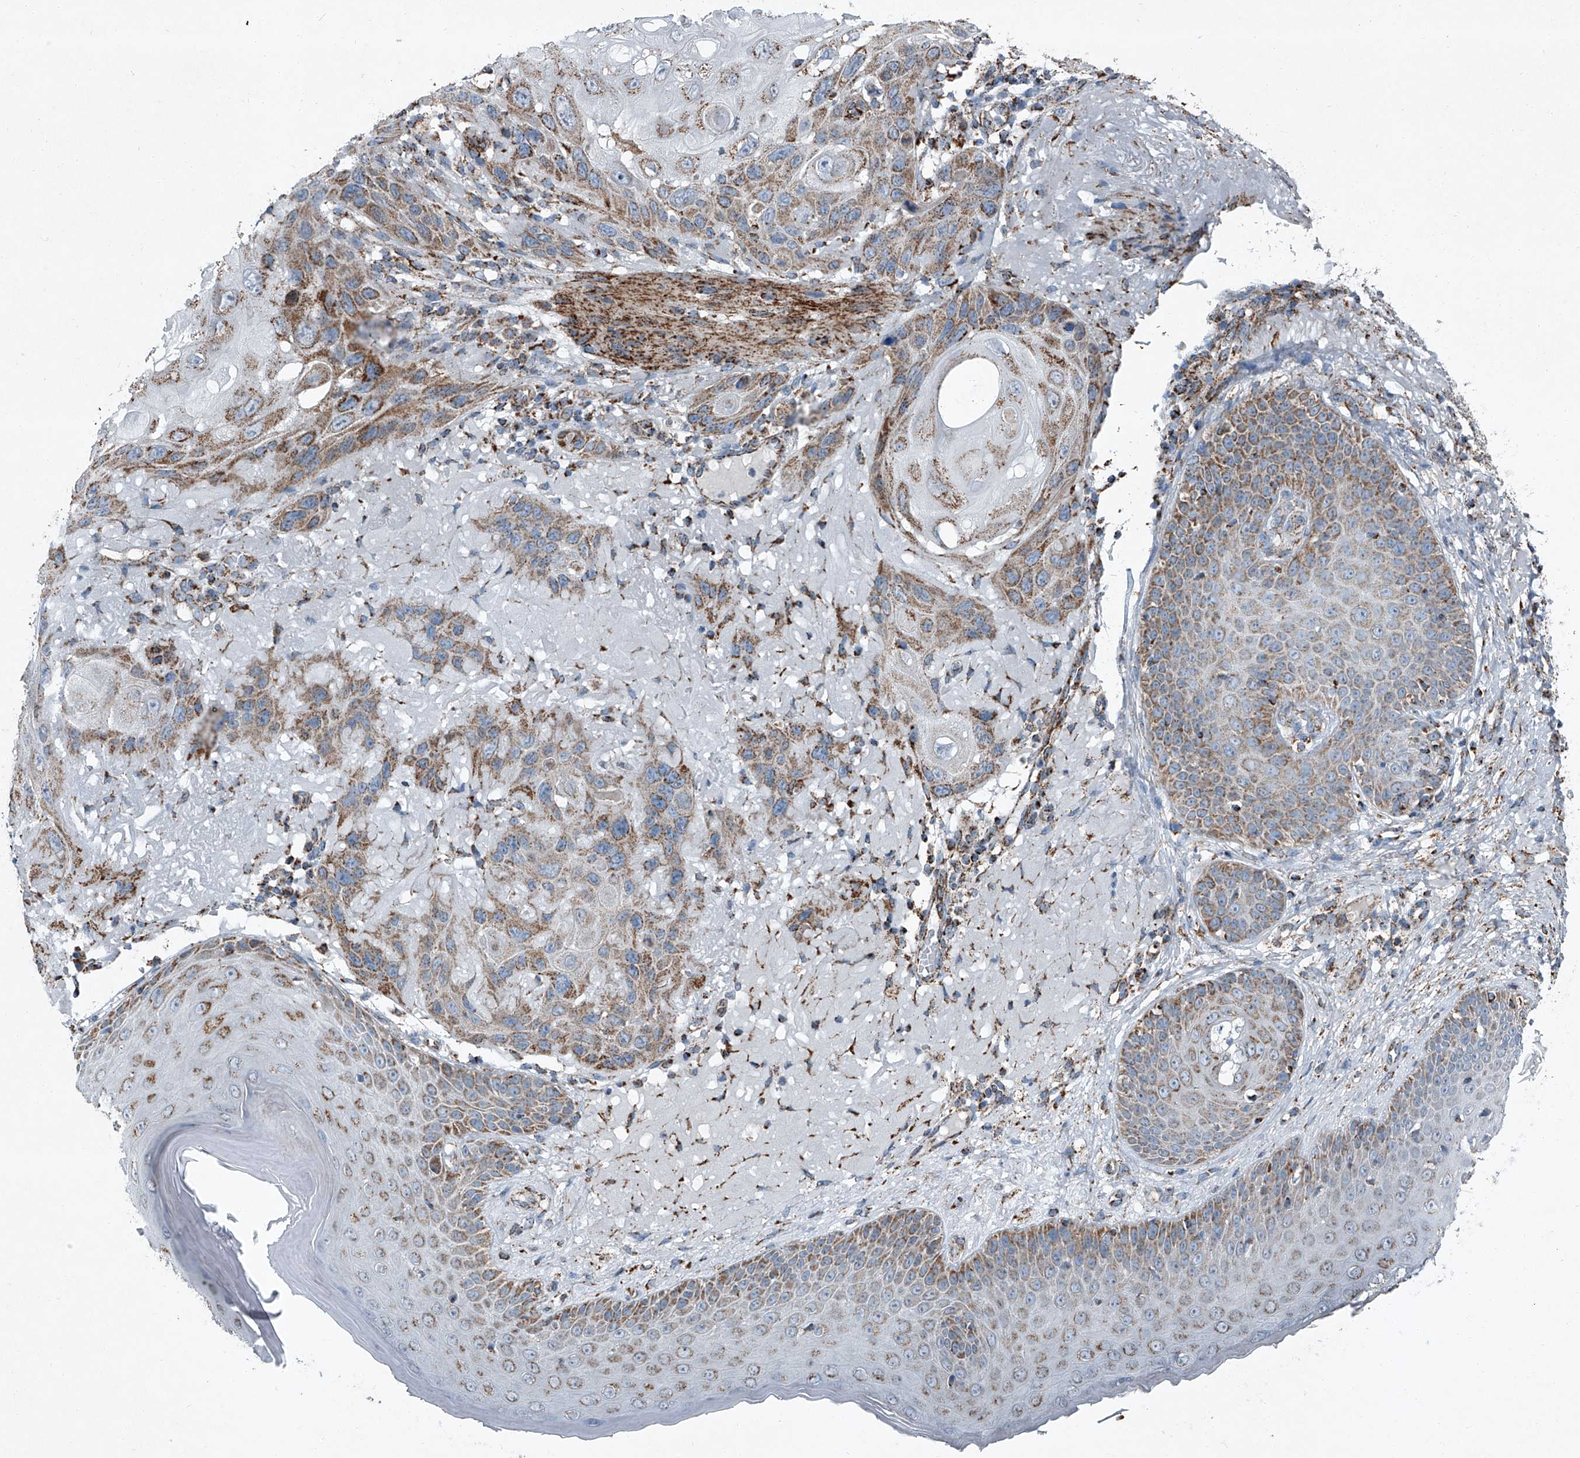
{"staining": {"intensity": "moderate", "quantity": ">75%", "location": "cytoplasmic/membranous"}, "tissue": "skin cancer", "cell_type": "Tumor cells", "image_type": "cancer", "snomed": [{"axis": "morphology", "description": "Normal tissue, NOS"}, {"axis": "morphology", "description": "Squamous cell carcinoma, NOS"}, {"axis": "topography", "description": "Skin"}], "caption": "Immunohistochemistry (DAB (3,3'-diaminobenzidine)) staining of skin cancer (squamous cell carcinoma) shows moderate cytoplasmic/membranous protein staining in approximately >75% of tumor cells.", "gene": "CHRNA7", "patient": {"sex": "female", "age": 96}}